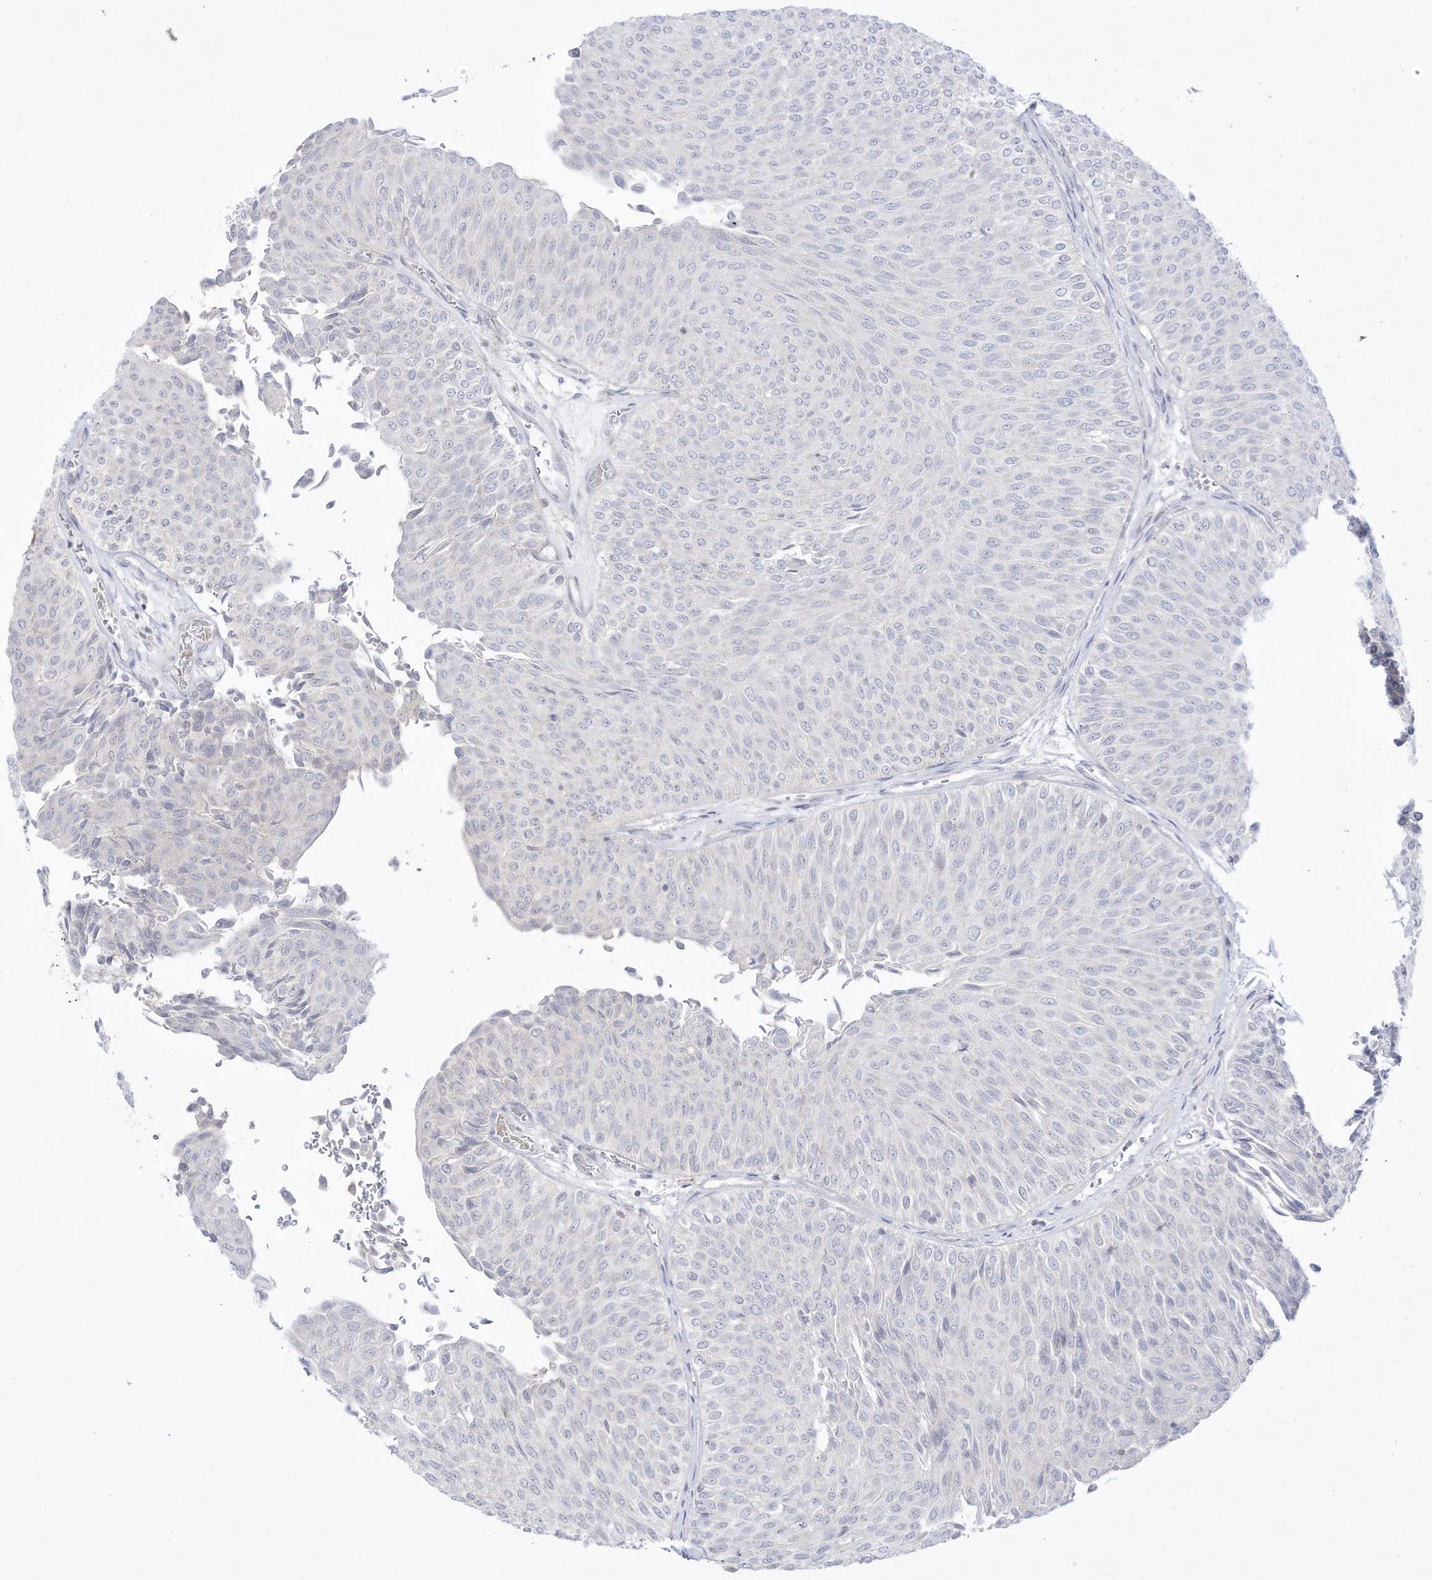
{"staining": {"intensity": "negative", "quantity": "none", "location": "none"}, "tissue": "urothelial cancer", "cell_type": "Tumor cells", "image_type": "cancer", "snomed": [{"axis": "morphology", "description": "Urothelial carcinoma, Low grade"}, {"axis": "topography", "description": "Urinary bladder"}], "caption": "This is a micrograph of IHC staining of low-grade urothelial carcinoma, which shows no positivity in tumor cells.", "gene": "DMKN", "patient": {"sex": "male", "age": 78}}